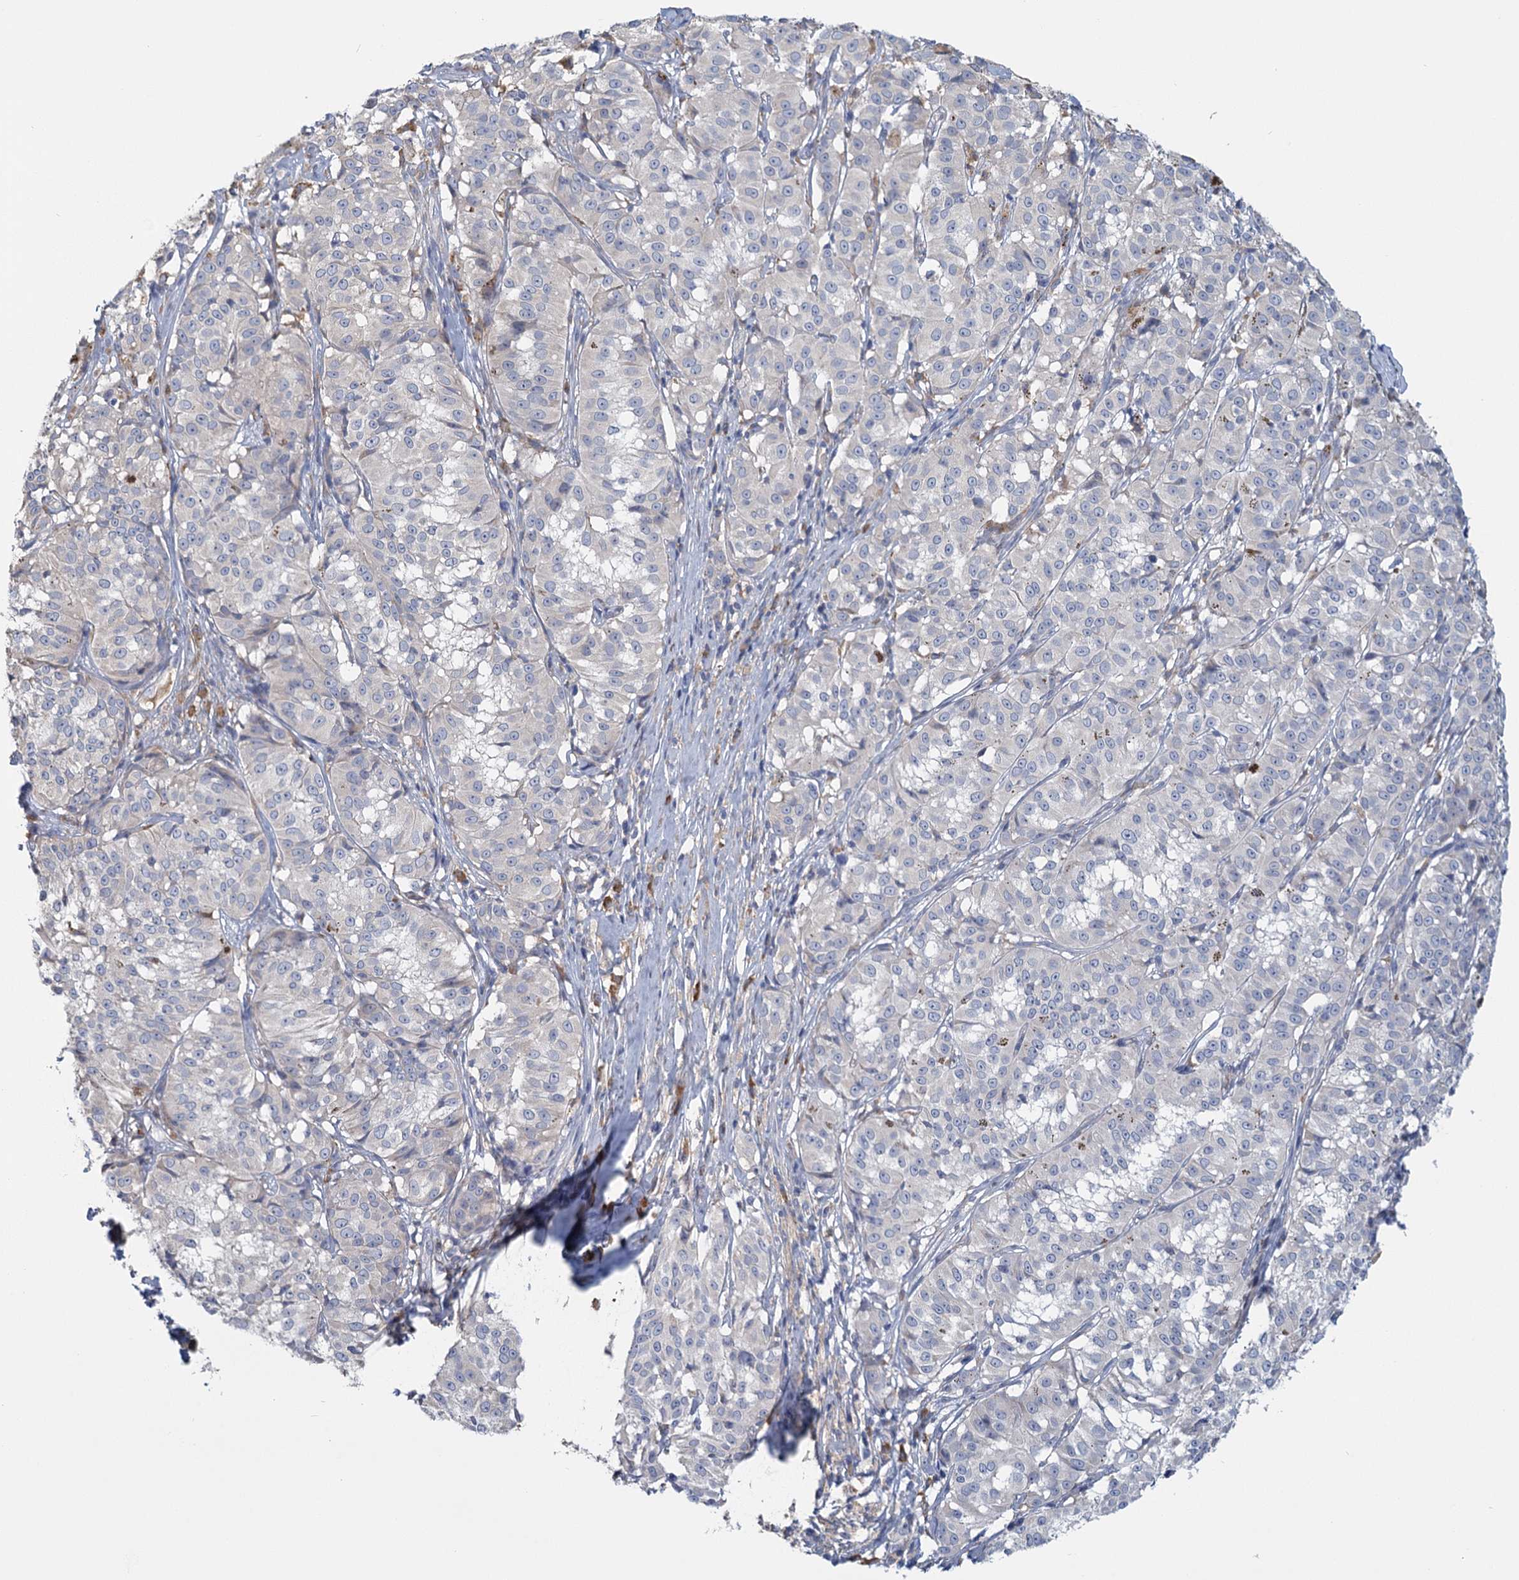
{"staining": {"intensity": "negative", "quantity": "none", "location": "none"}, "tissue": "melanoma", "cell_type": "Tumor cells", "image_type": "cancer", "snomed": [{"axis": "morphology", "description": "Malignant melanoma, NOS"}, {"axis": "topography", "description": "Skin"}], "caption": "This is a histopathology image of IHC staining of melanoma, which shows no staining in tumor cells.", "gene": "ANKRD16", "patient": {"sex": "female", "age": 72}}